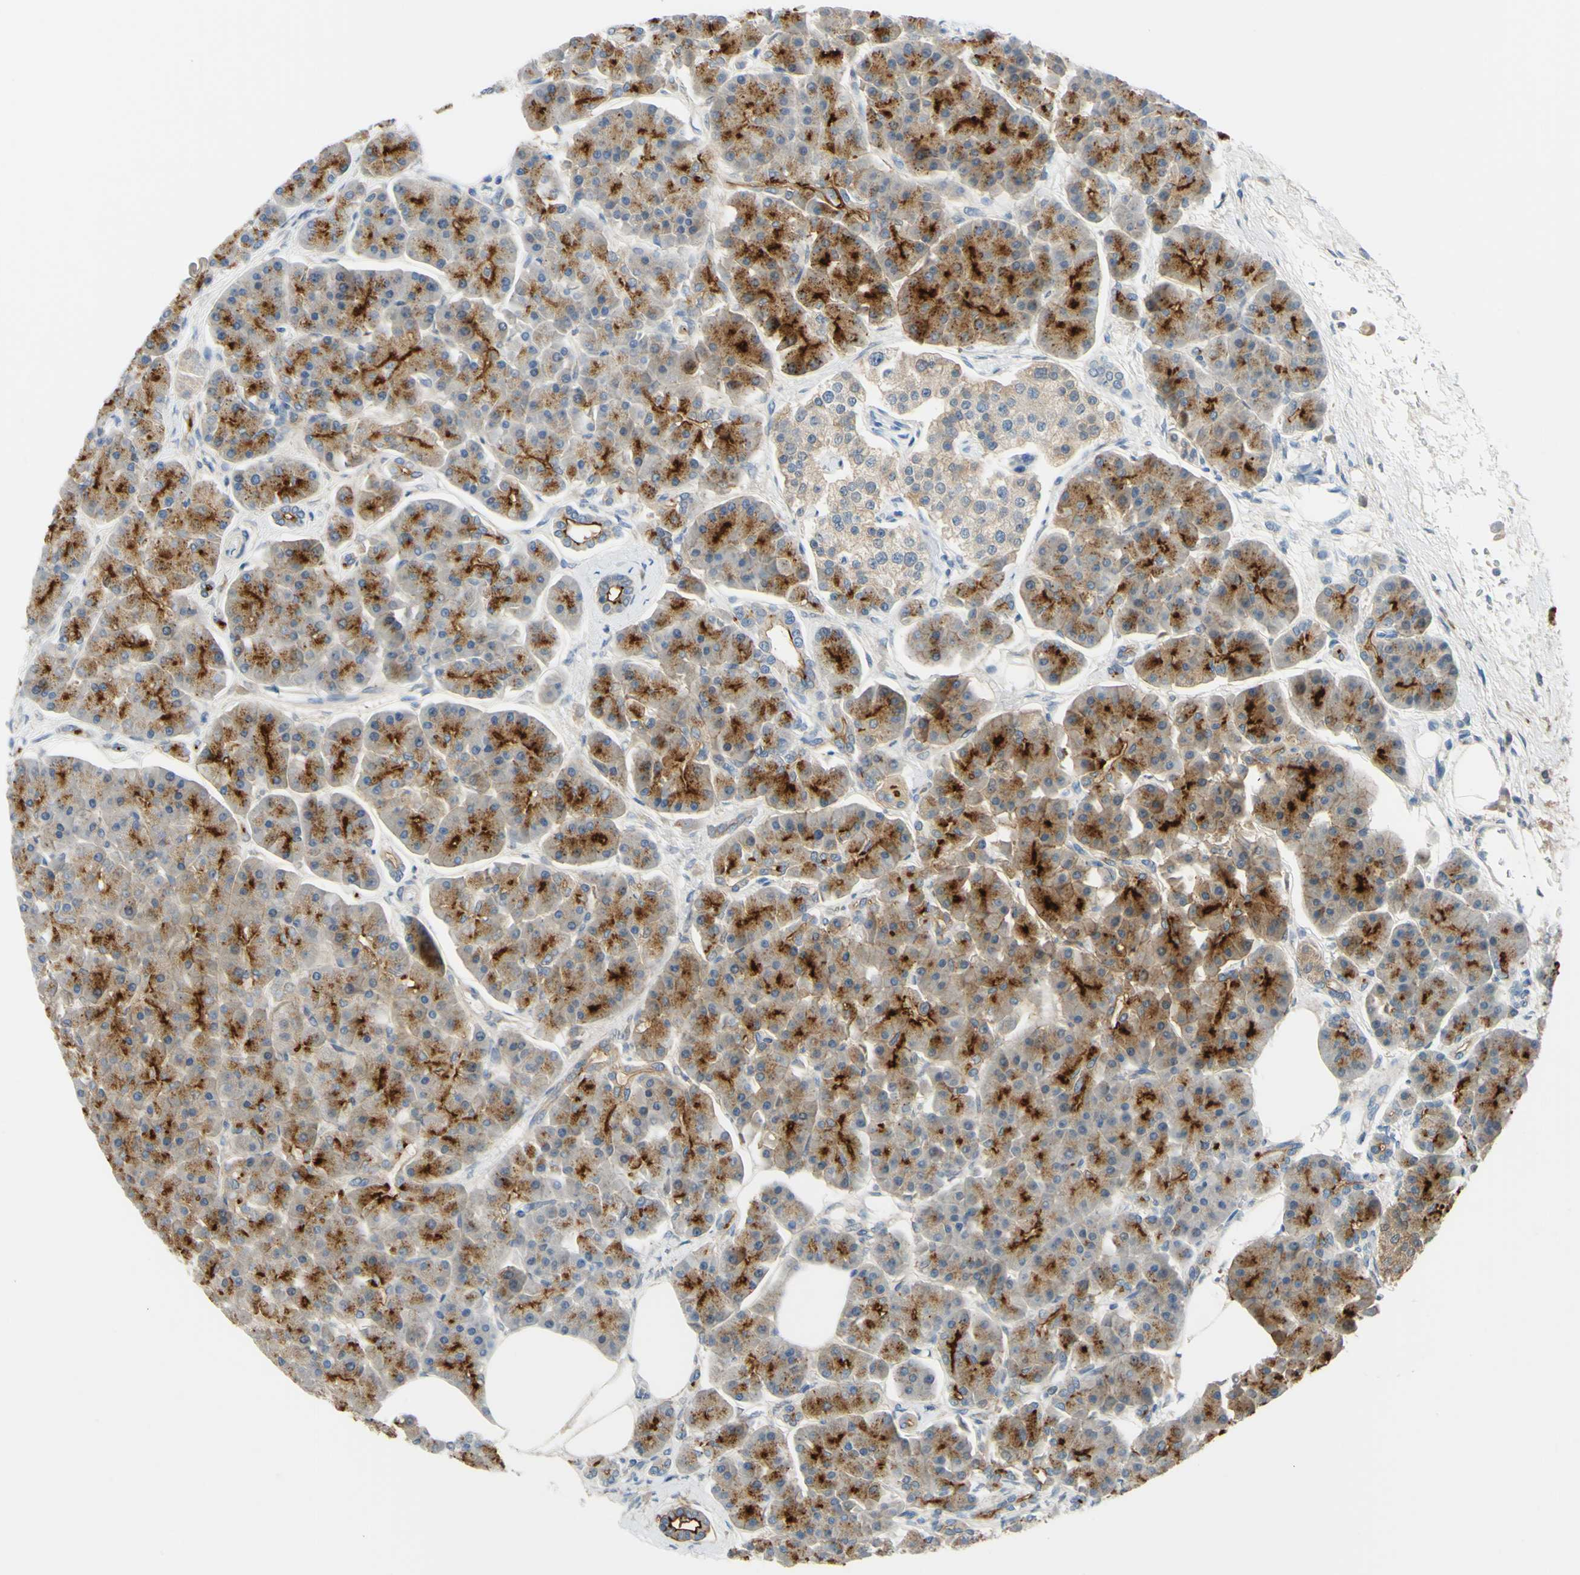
{"staining": {"intensity": "strong", "quantity": "25%-75%", "location": "cytoplasmic/membranous"}, "tissue": "pancreas", "cell_type": "Exocrine glandular cells", "image_type": "normal", "snomed": [{"axis": "morphology", "description": "Normal tissue, NOS"}, {"axis": "topography", "description": "Pancreas"}], "caption": "Immunohistochemical staining of normal human pancreas demonstrates strong cytoplasmic/membranous protein expression in approximately 25%-75% of exocrine glandular cells.", "gene": "ARHGAP1", "patient": {"sex": "female", "age": 70}}